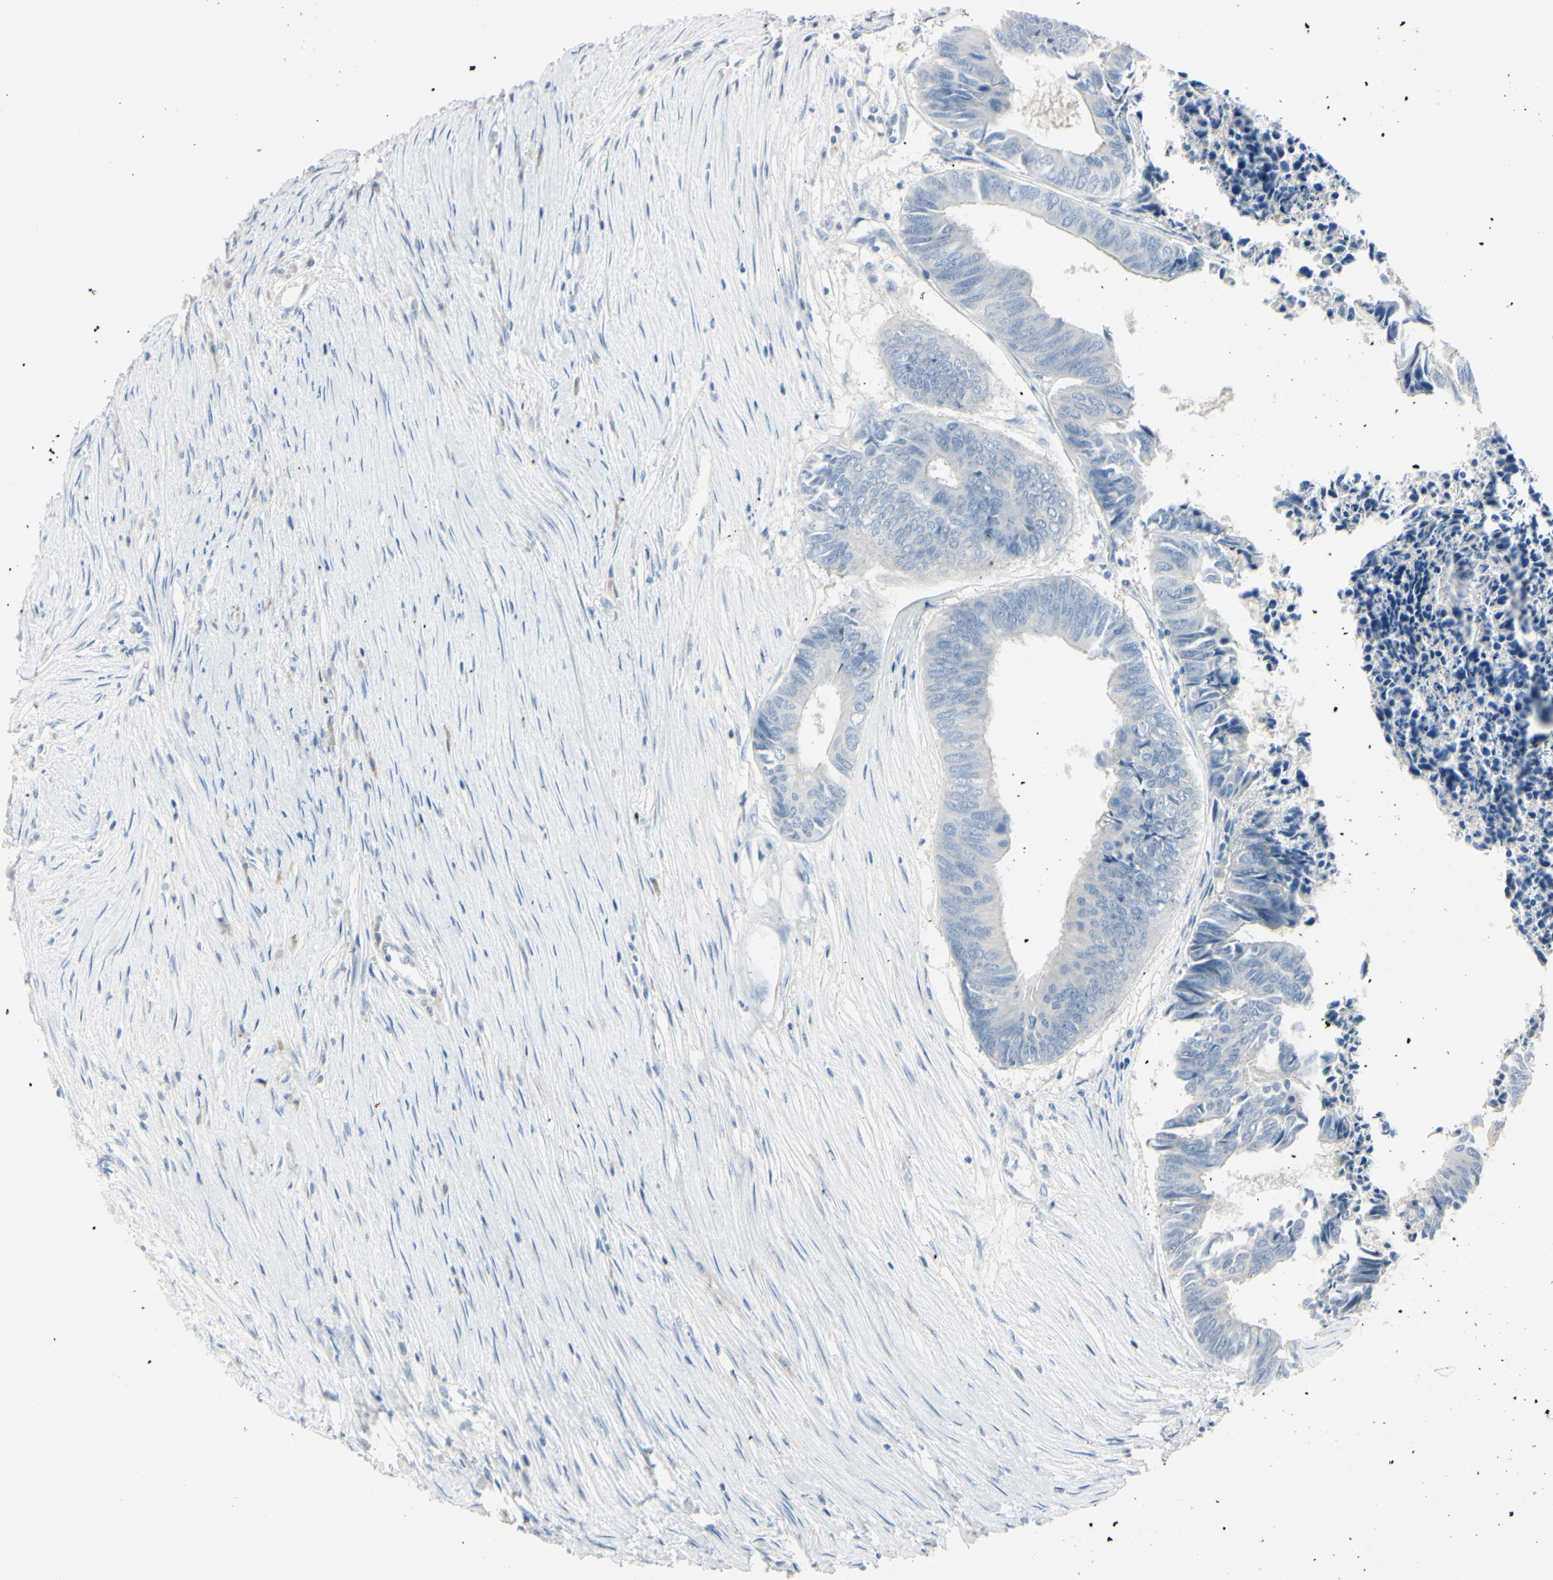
{"staining": {"intensity": "negative", "quantity": "none", "location": "none"}, "tissue": "colorectal cancer", "cell_type": "Tumor cells", "image_type": "cancer", "snomed": [{"axis": "morphology", "description": "Adenocarcinoma, NOS"}, {"axis": "topography", "description": "Rectum"}], "caption": "Immunohistochemical staining of human colorectal cancer displays no significant expression in tumor cells.", "gene": "ASB9", "patient": {"sex": "male", "age": 63}}